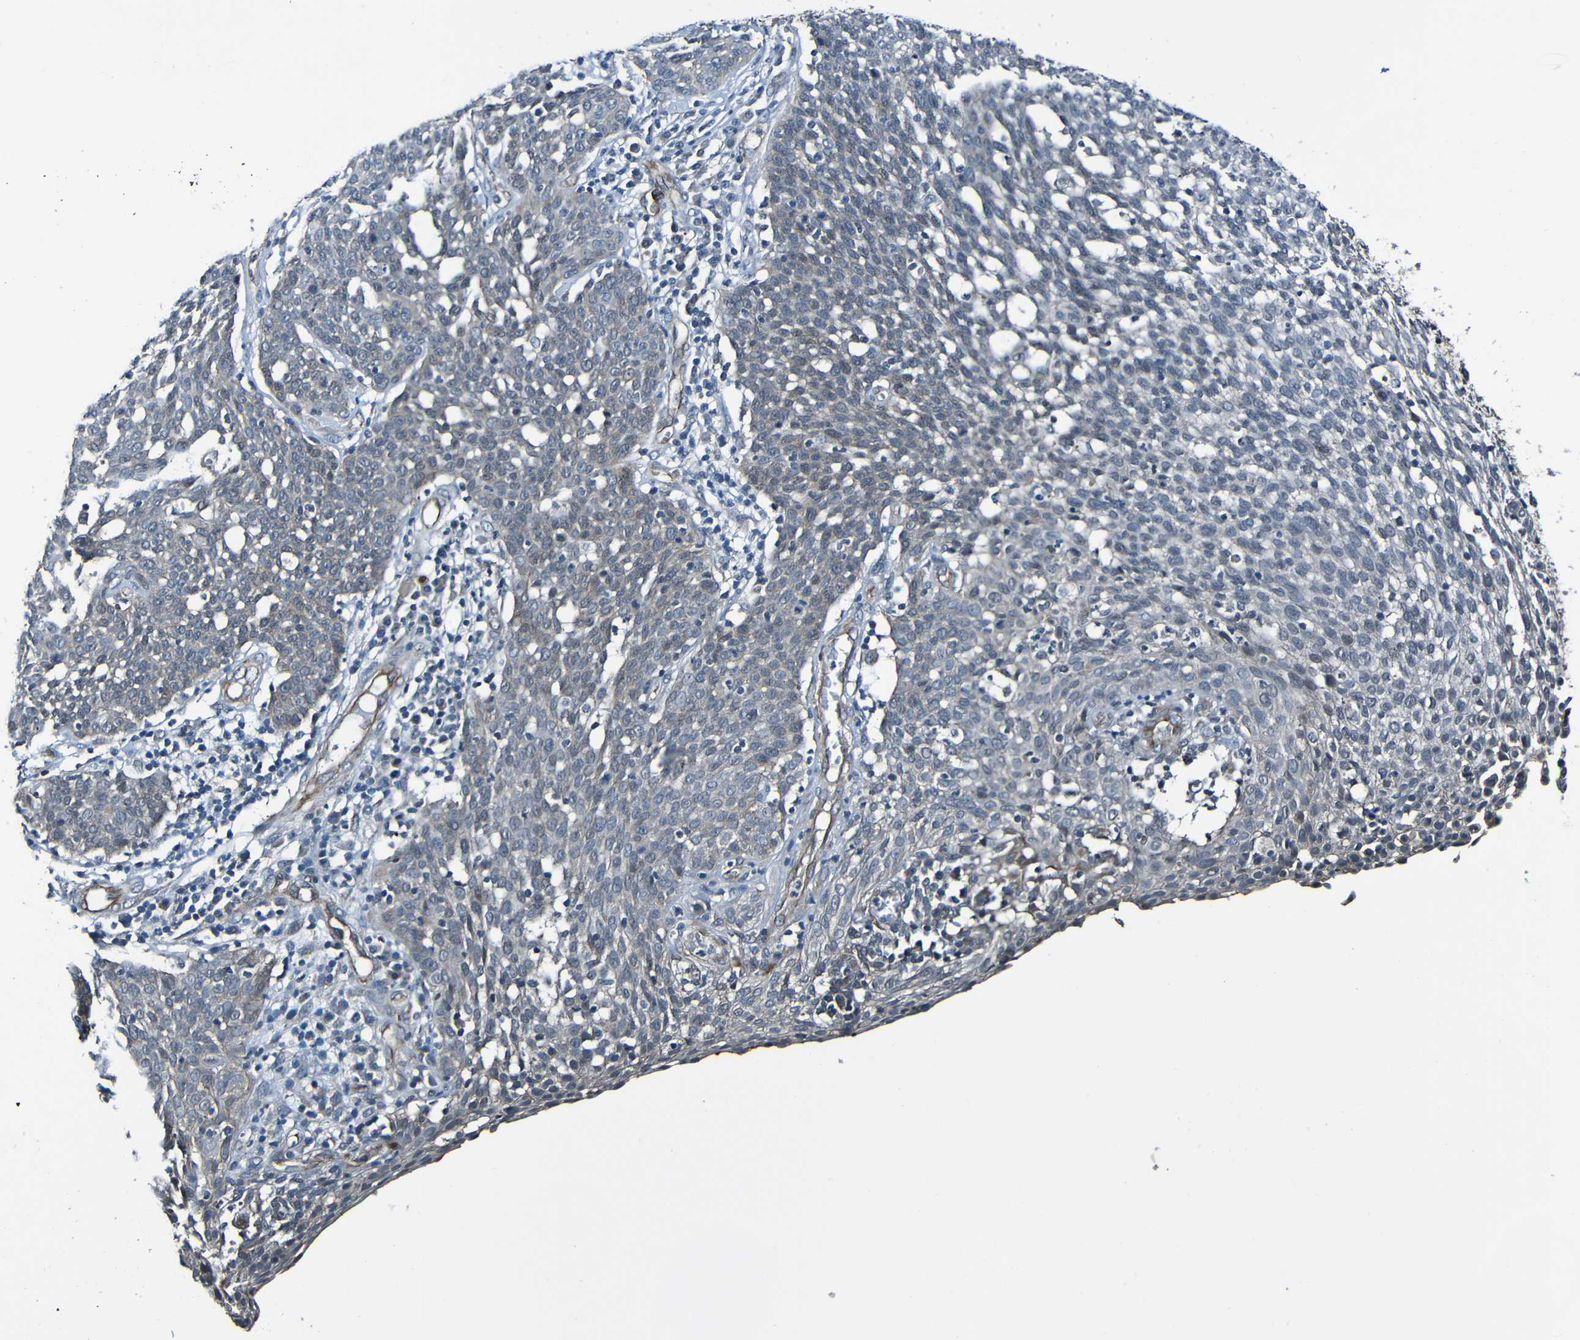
{"staining": {"intensity": "negative", "quantity": "none", "location": "none"}, "tissue": "cervical cancer", "cell_type": "Tumor cells", "image_type": "cancer", "snomed": [{"axis": "morphology", "description": "Squamous cell carcinoma, NOS"}, {"axis": "topography", "description": "Cervix"}], "caption": "A histopathology image of human cervical cancer is negative for staining in tumor cells.", "gene": "LGR5", "patient": {"sex": "female", "age": 34}}